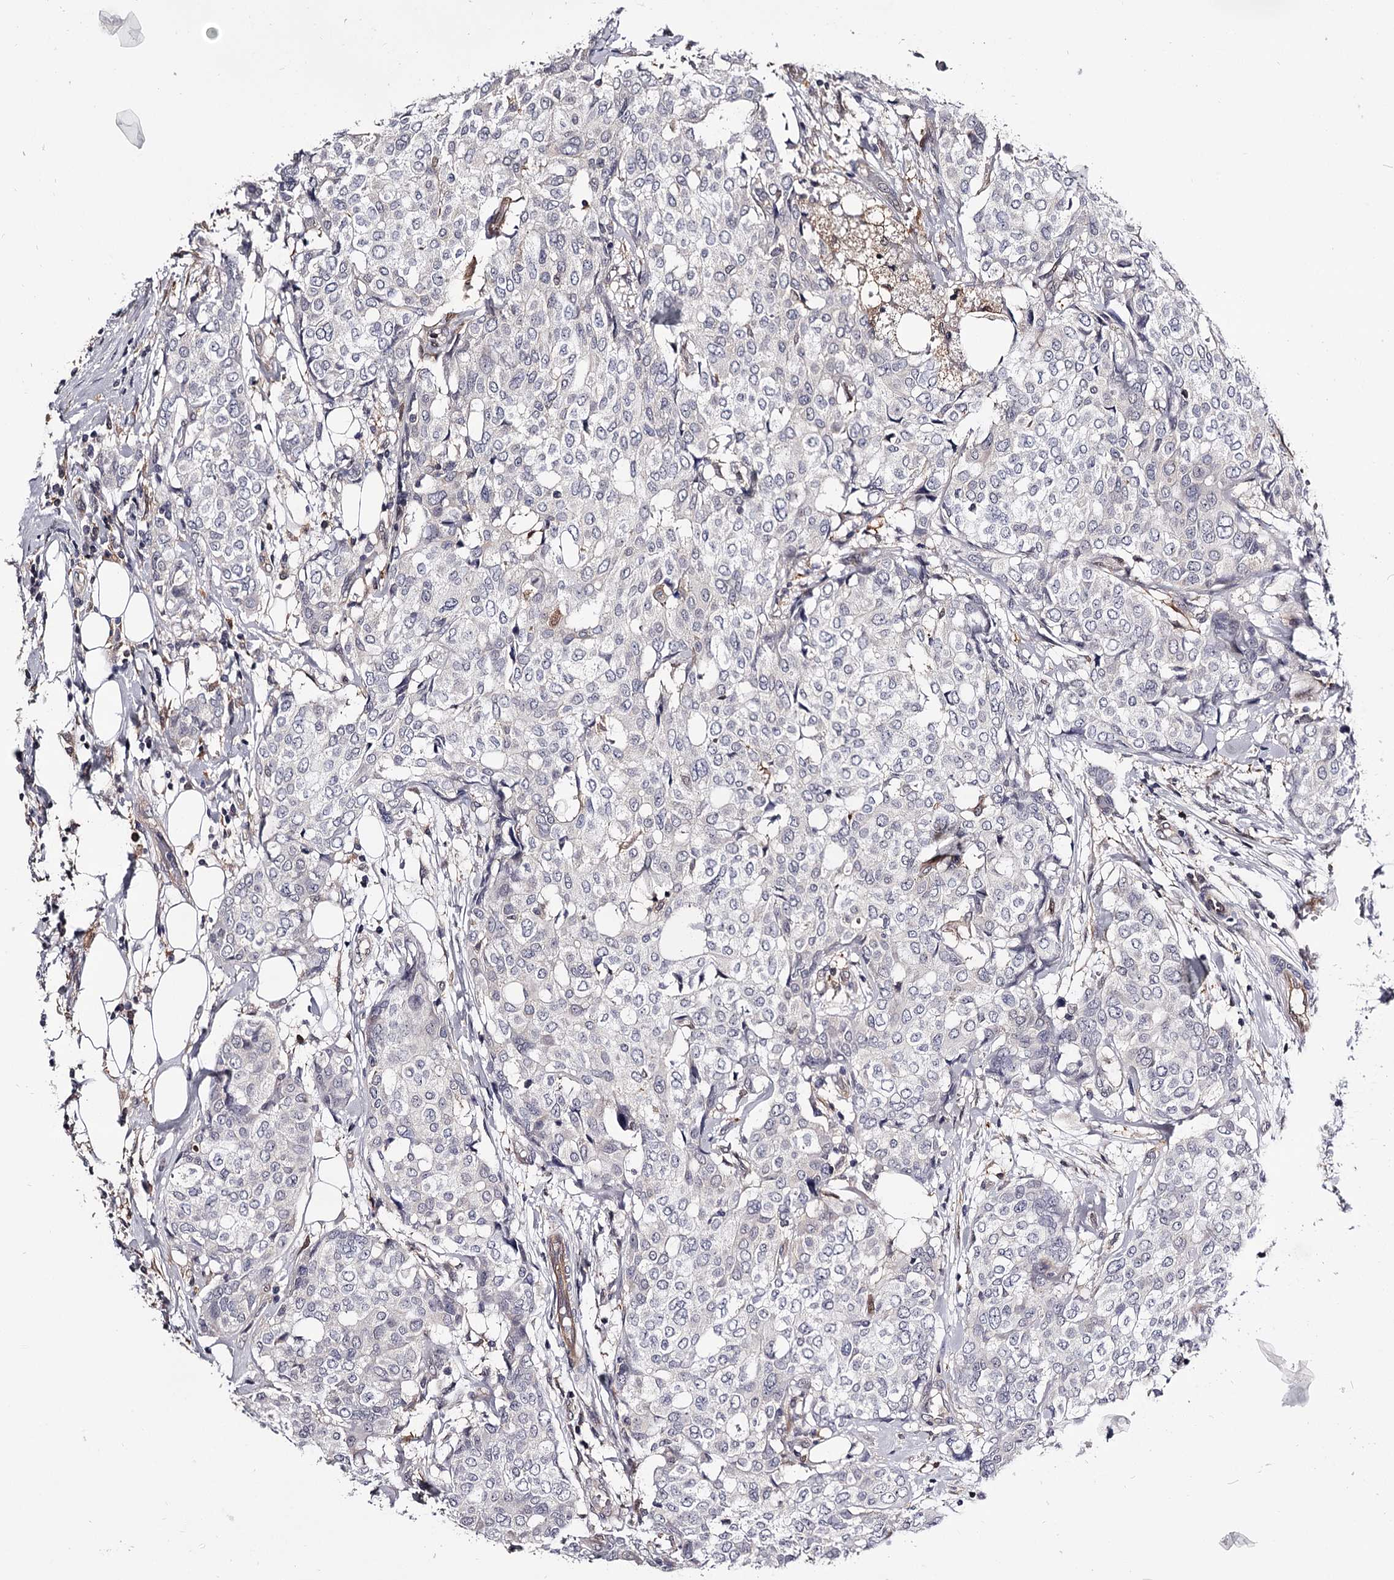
{"staining": {"intensity": "negative", "quantity": "none", "location": "none"}, "tissue": "breast cancer", "cell_type": "Tumor cells", "image_type": "cancer", "snomed": [{"axis": "morphology", "description": "Lobular carcinoma"}, {"axis": "topography", "description": "Breast"}], "caption": "The IHC histopathology image has no significant staining in tumor cells of breast lobular carcinoma tissue.", "gene": "GSTO1", "patient": {"sex": "female", "age": 51}}